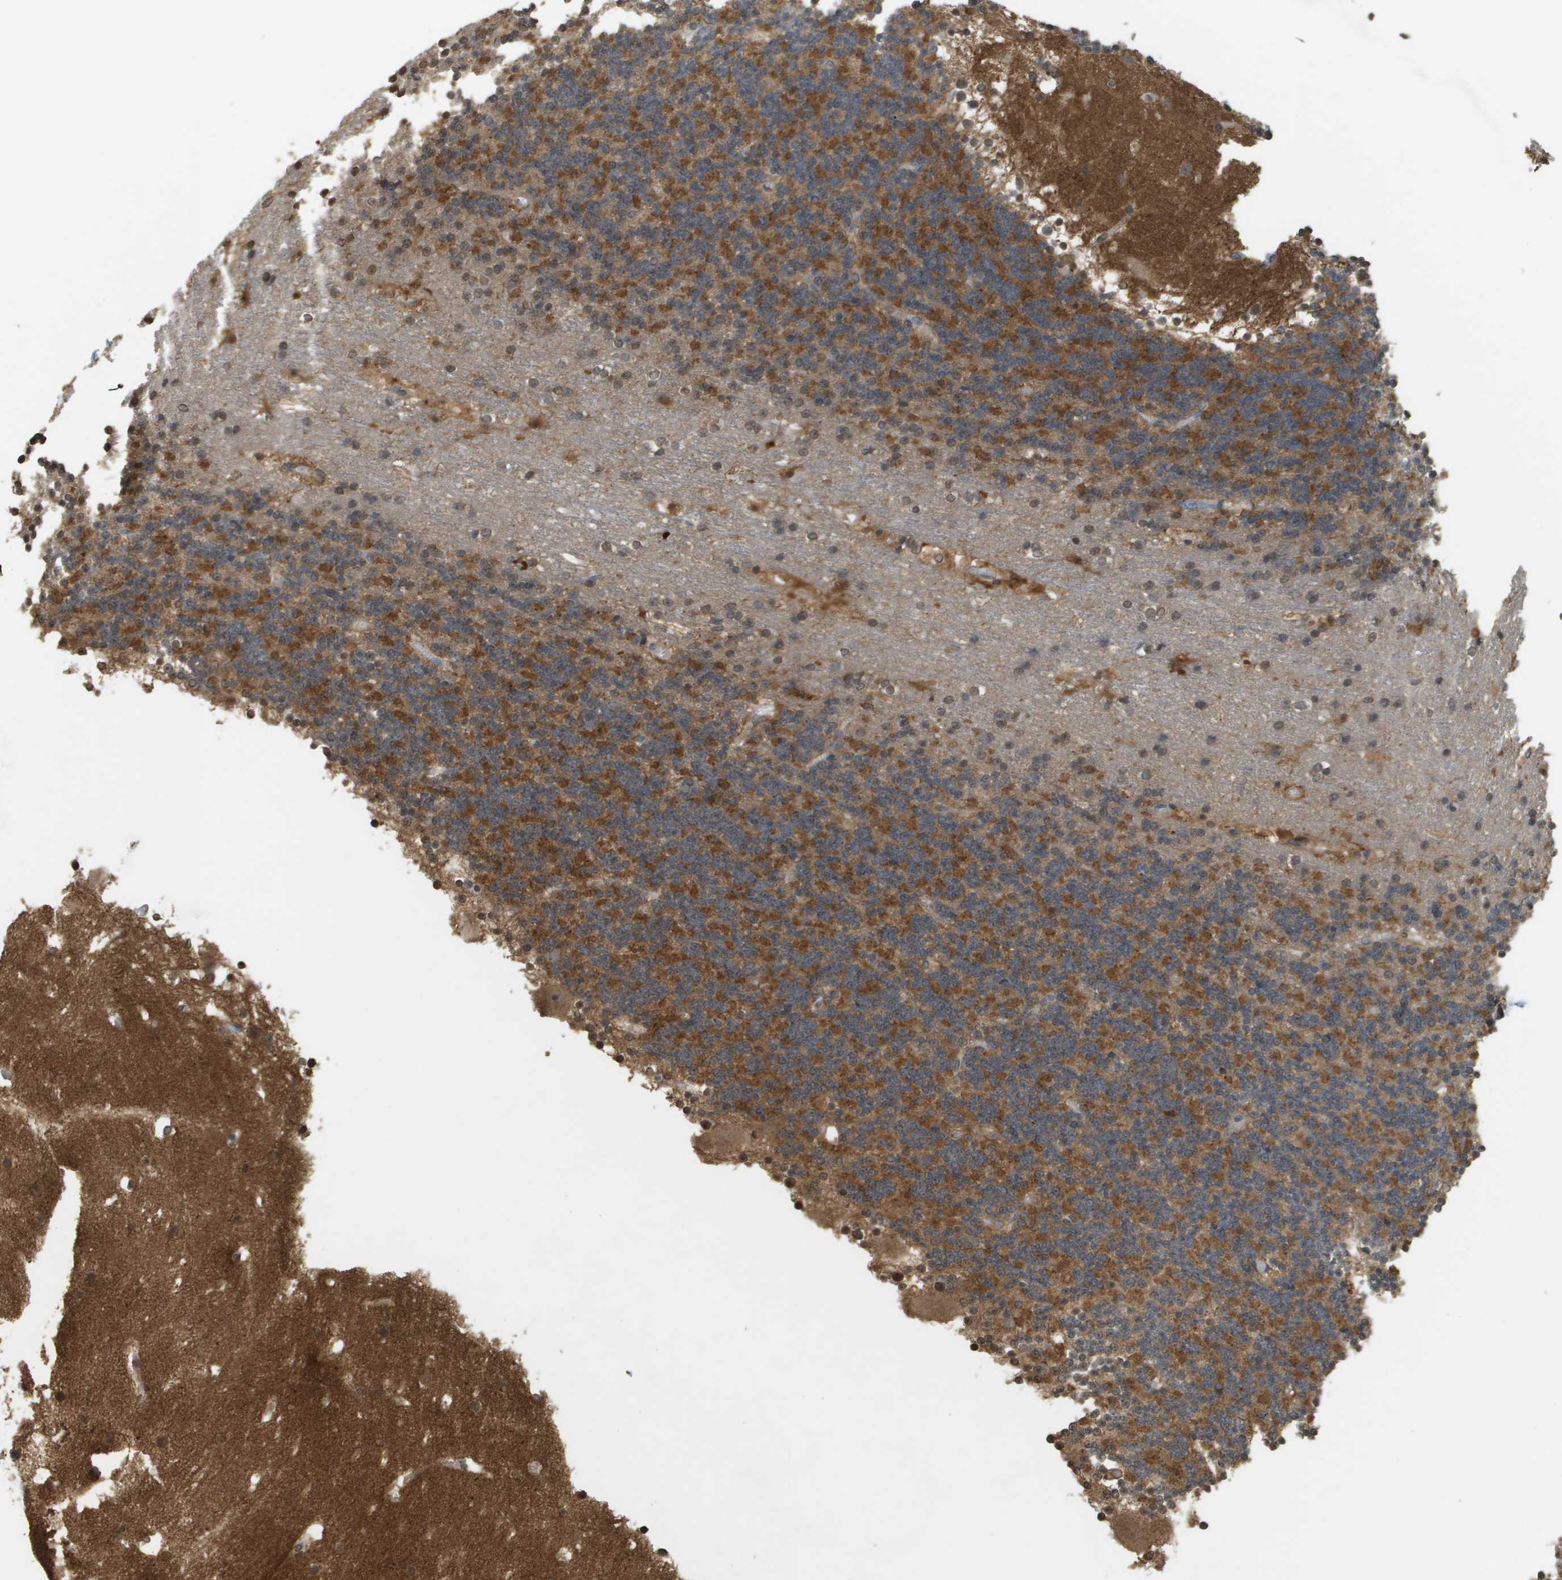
{"staining": {"intensity": "strong", "quantity": "25%-75%", "location": "cytoplasmic/membranous"}, "tissue": "cerebellum", "cell_type": "Cells in granular layer", "image_type": "normal", "snomed": [{"axis": "morphology", "description": "Normal tissue, NOS"}, {"axis": "topography", "description": "Cerebellum"}], "caption": "A brown stain labels strong cytoplasmic/membranous expression of a protein in cells in granular layer of unremarkable cerebellum. The staining was performed using DAB (3,3'-diaminobenzidine), with brown indicating positive protein expression. Nuclei are stained blue with hematoxylin.", "gene": "RAB21", "patient": {"sex": "male", "age": 45}}